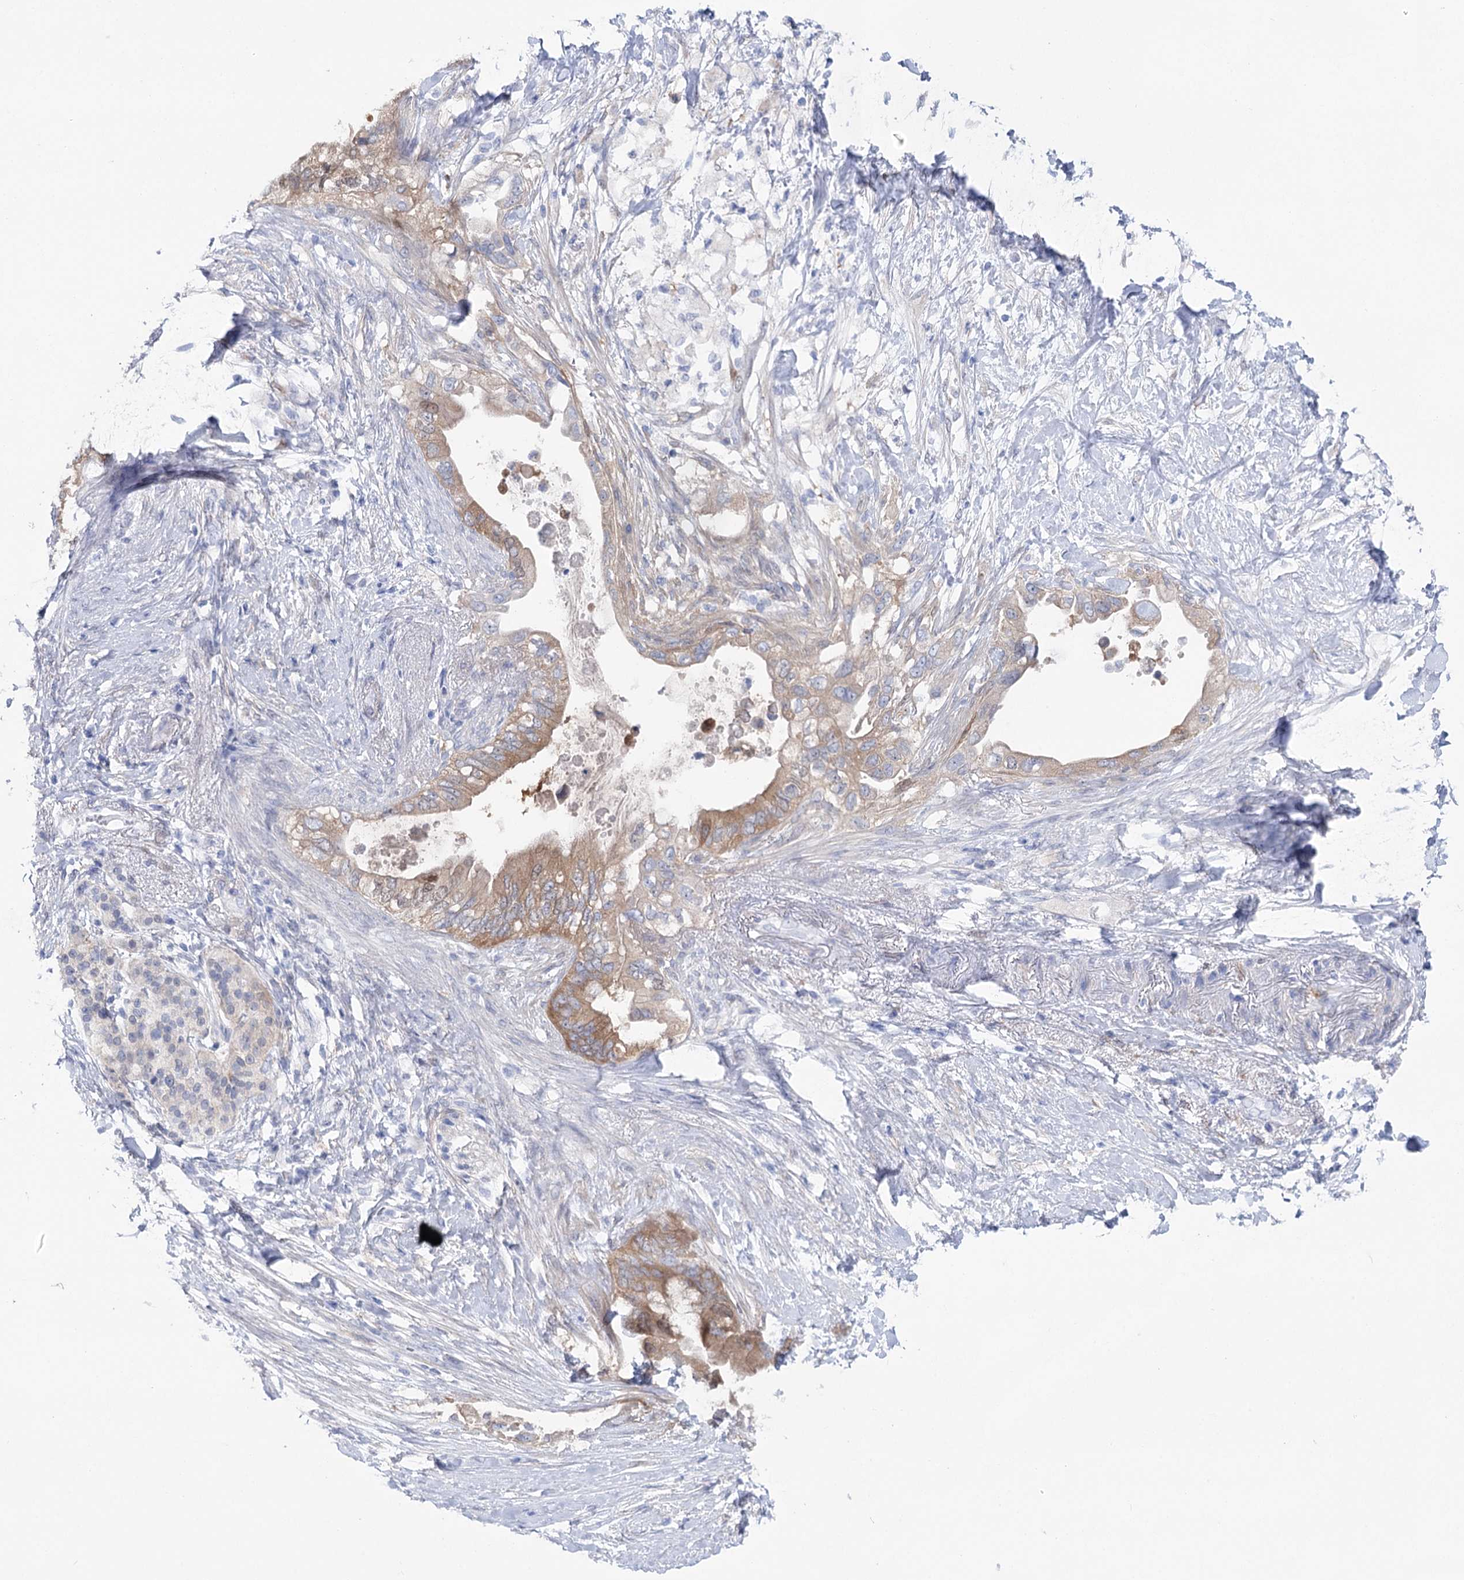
{"staining": {"intensity": "moderate", "quantity": "<25%", "location": "cytoplasmic/membranous"}, "tissue": "pancreatic cancer", "cell_type": "Tumor cells", "image_type": "cancer", "snomed": [{"axis": "morphology", "description": "Adenocarcinoma, NOS"}, {"axis": "topography", "description": "Pancreas"}], "caption": "DAB immunohistochemical staining of pancreatic cancer (adenocarcinoma) reveals moderate cytoplasmic/membranous protein expression in about <25% of tumor cells.", "gene": "UGDH", "patient": {"sex": "female", "age": 56}}